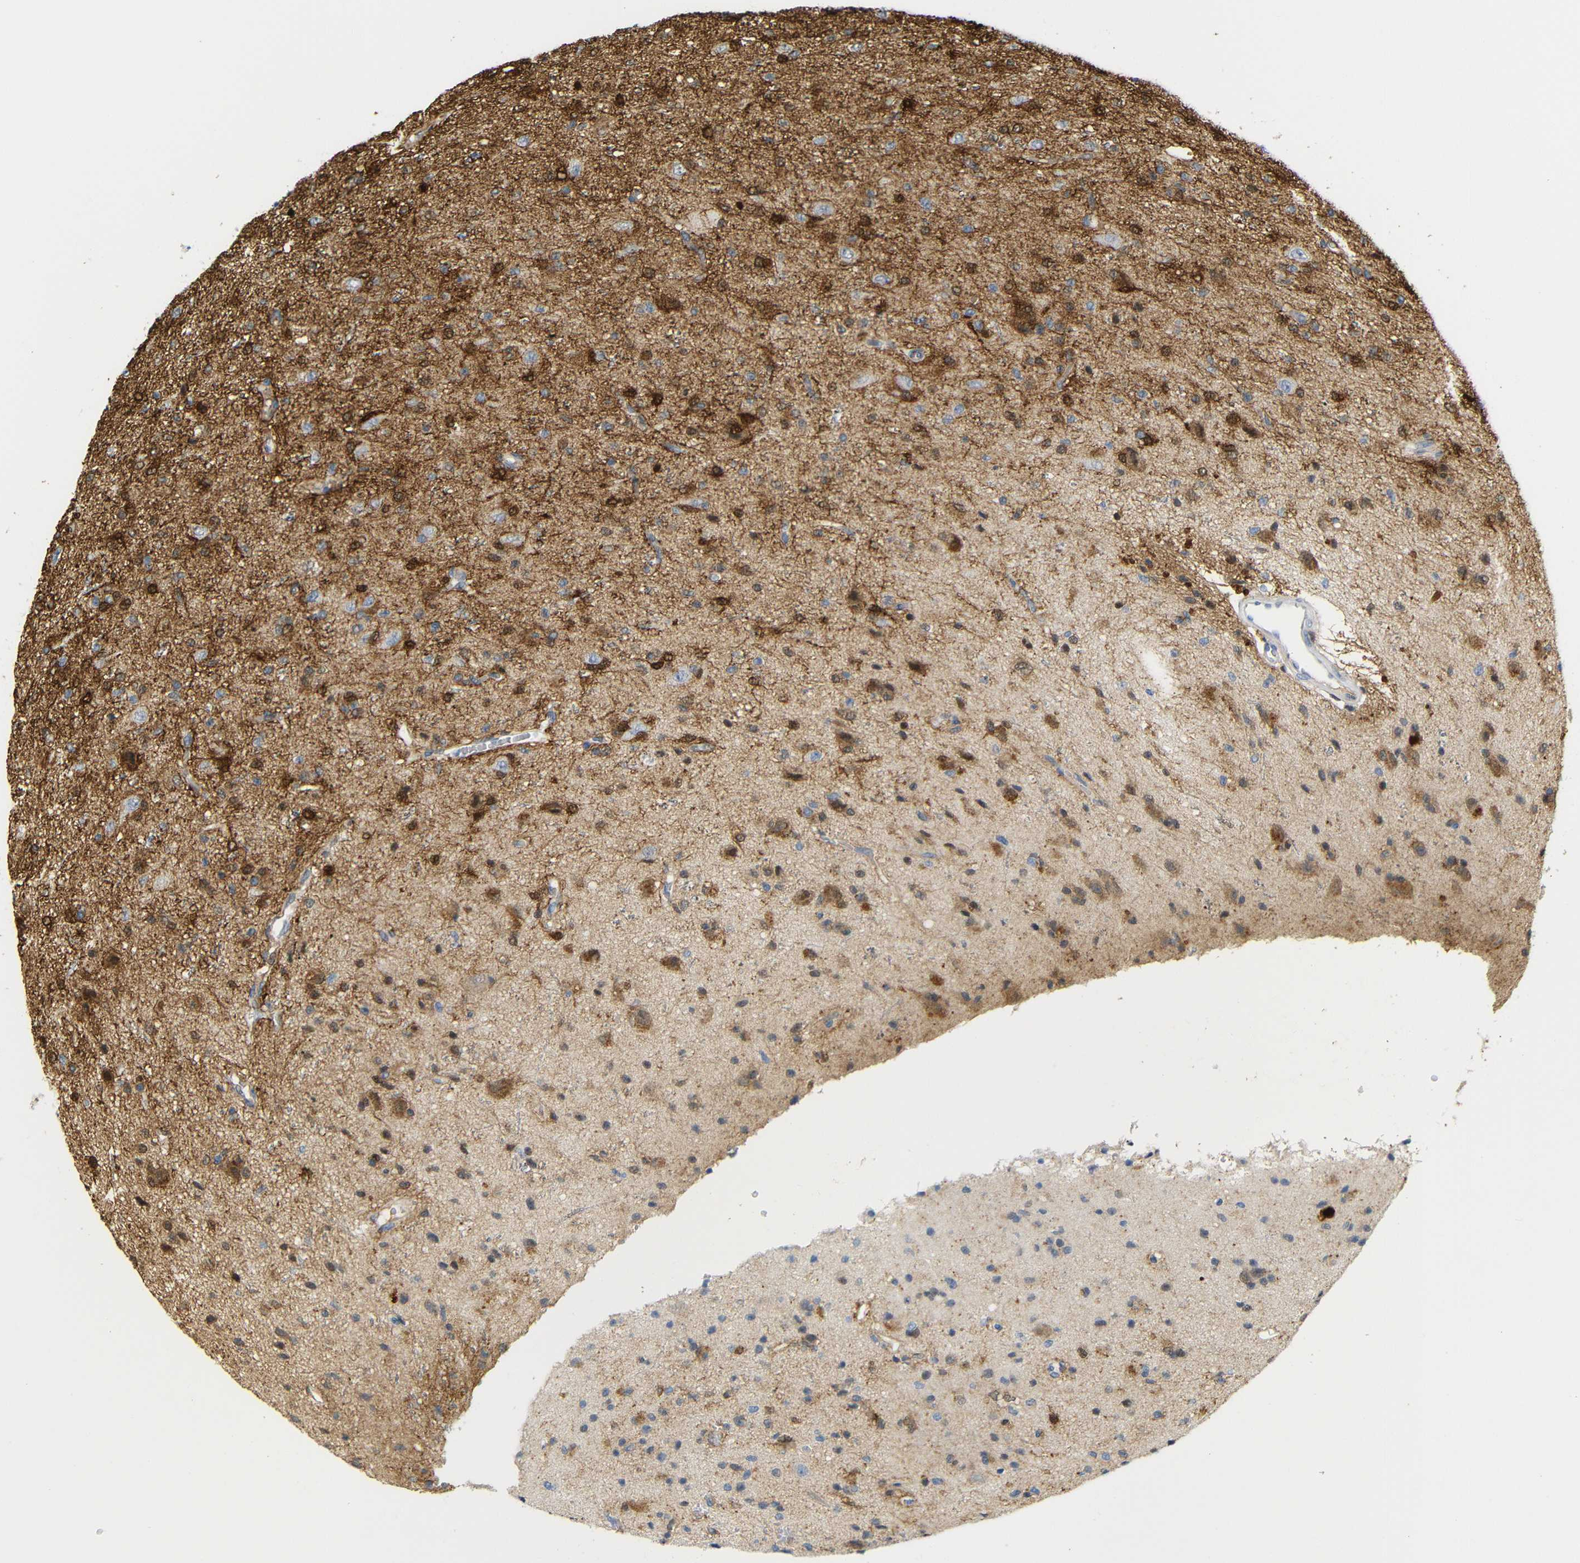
{"staining": {"intensity": "moderate", "quantity": "25%-75%", "location": "cytoplasmic/membranous"}, "tissue": "glioma", "cell_type": "Tumor cells", "image_type": "cancer", "snomed": [{"axis": "morphology", "description": "Glioma, malignant, High grade"}, {"axis": "topography", "description": "pancreas cauda"}], "caption": "Protein staining reveals moderate cytoplasmic/membranous expression in about 25%-75% of tumor cells in malignant high-grade glioma.", "gene": "MT1A", "patient": {"sex": "male", "age": 60}}